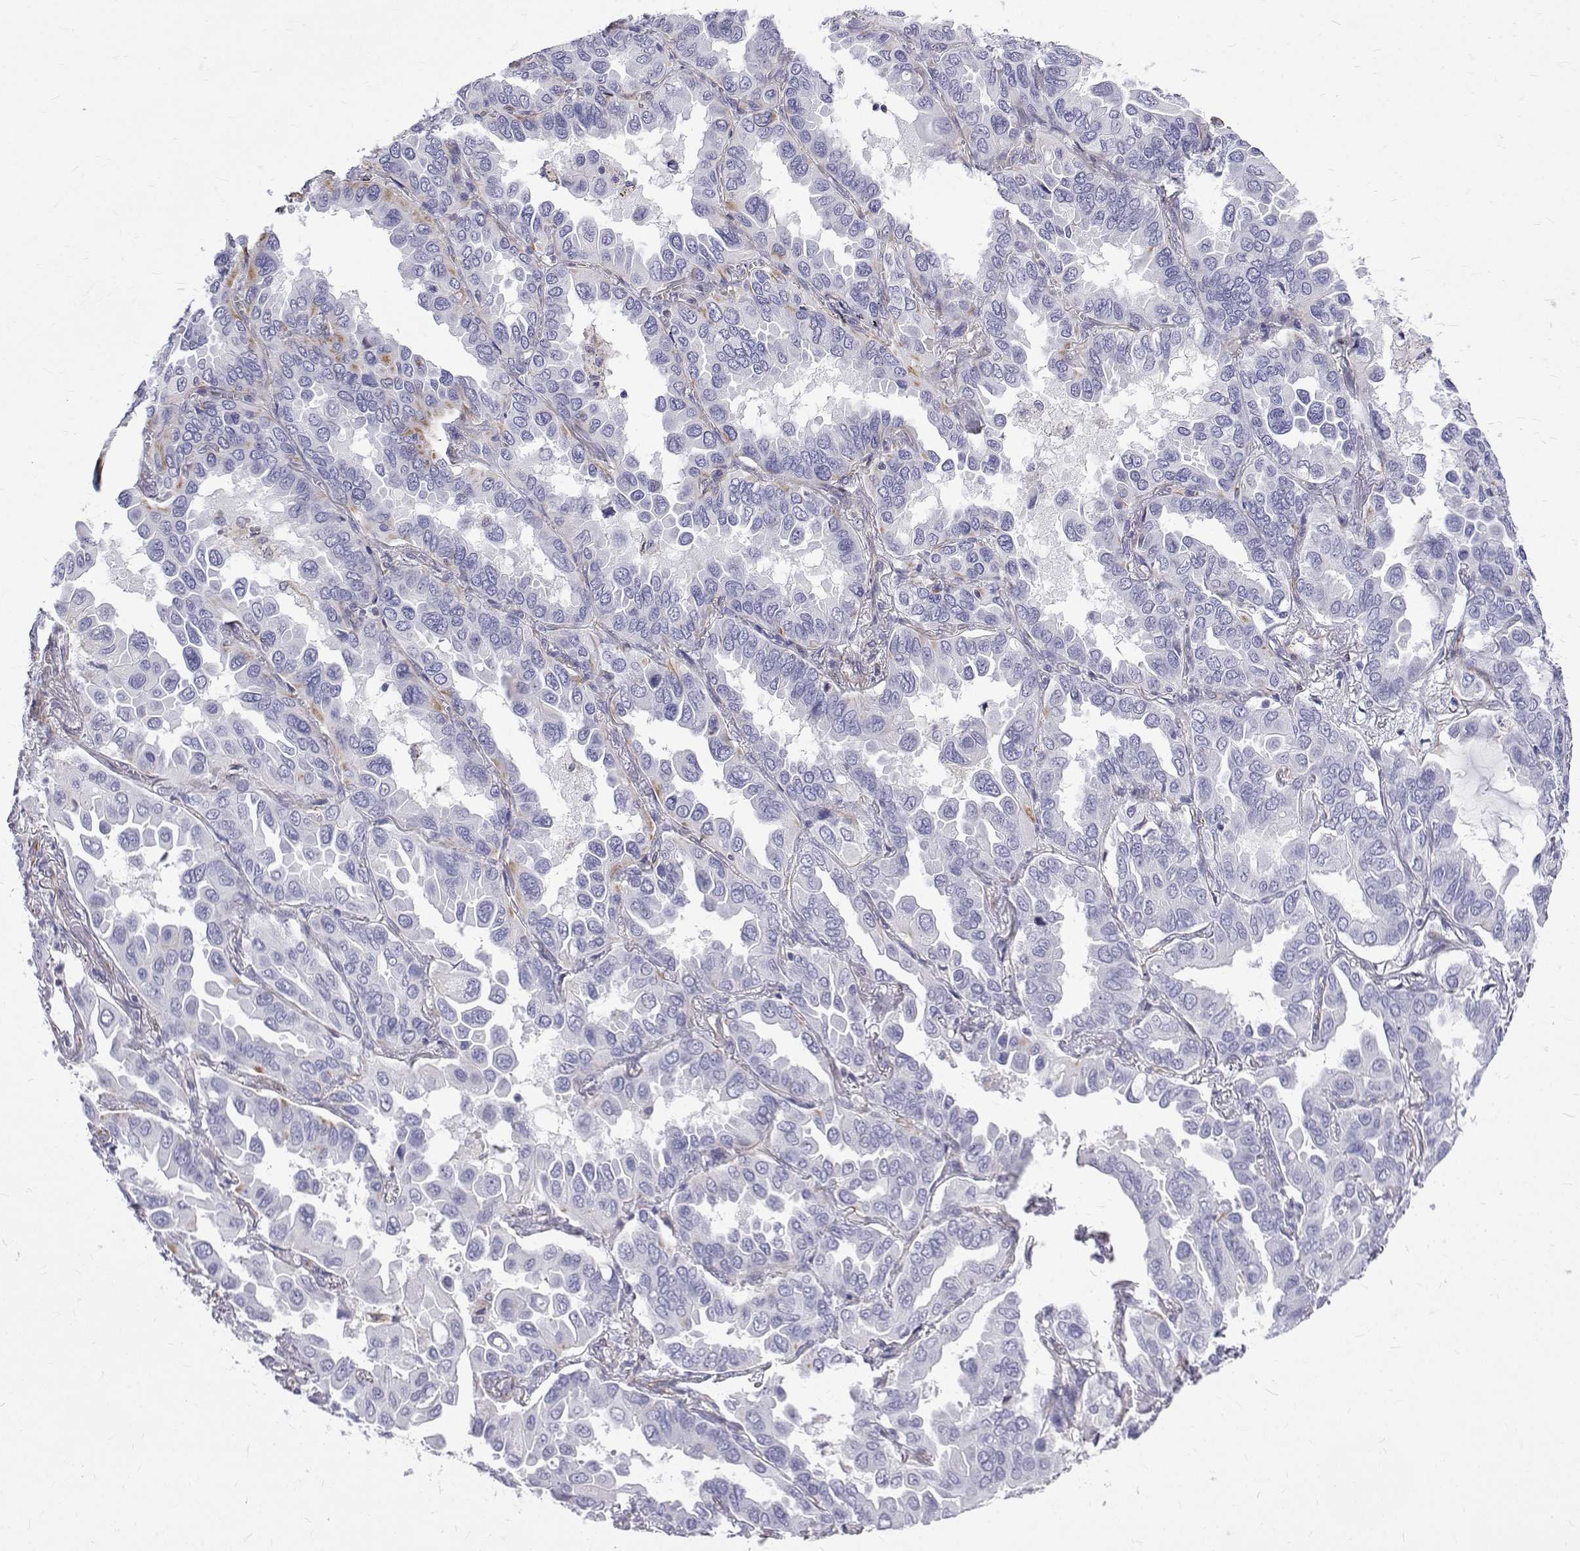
{"staining": {"intensity": "negative", "quantity": "none", "location": "none"}, "tissue": "lung cancer", "cell_type": "Tumor cells", "image_type": "cancer", "snomed": [{"axis": "morphology", "description": "Adenocarcinoma, NOS"}, {"axis": "topography", "description": "Lung"}], "caption": "Photomicrograph shows no significant protein staining in tumor cells of lung adenocarcinoma. (DAB (3,3'-diaminobenzidine) immunohistochemistry (IHC) visualized using brightfield microscopy, high magnification).", "gene": "OPRPN", "patient": {"sex": "male", "age": 64}}